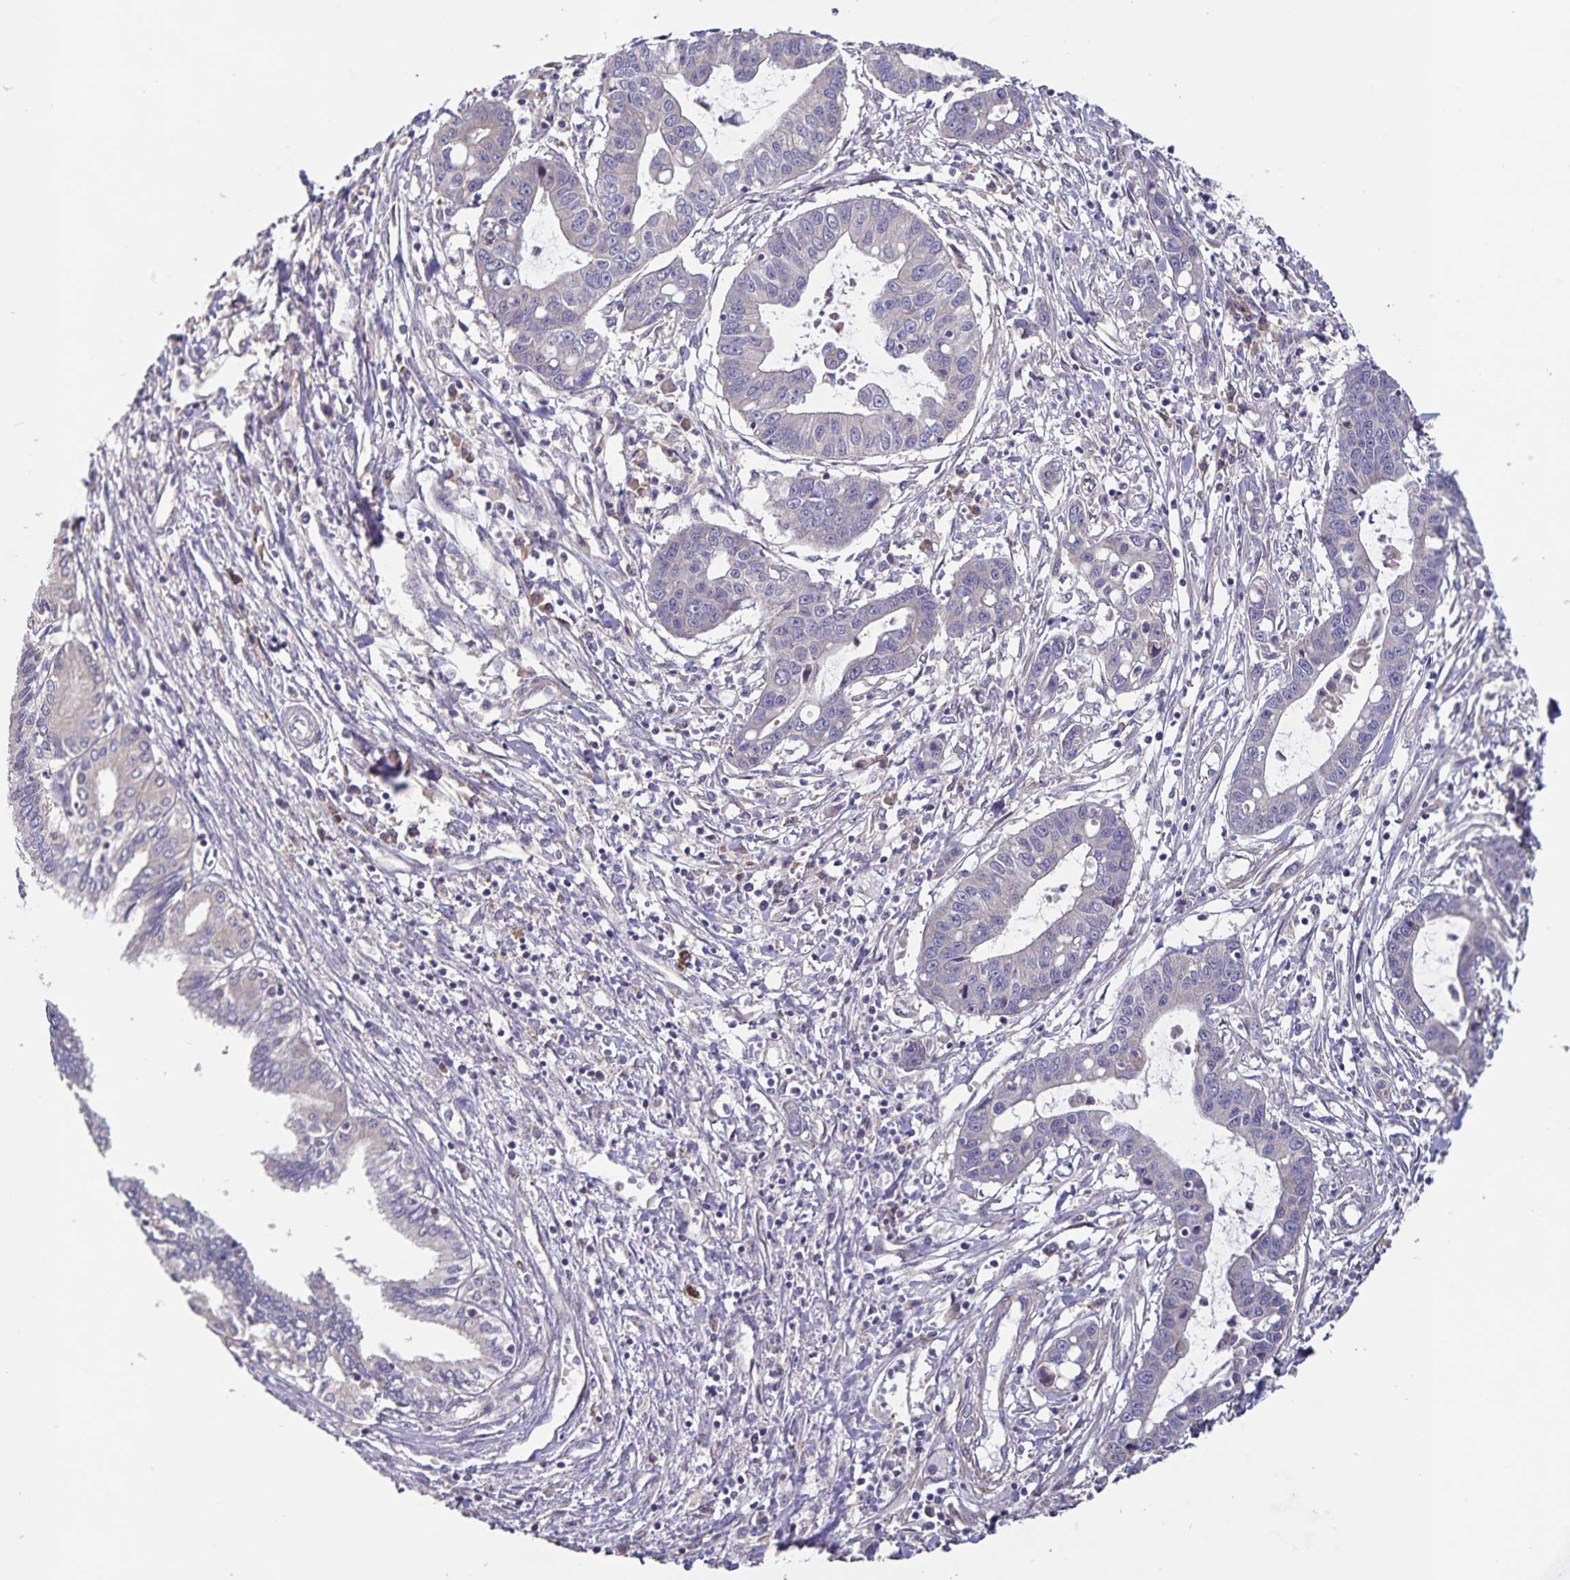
{"staining": {"intensity": "negative", "quantity": "none", "location": "none"}, "tissue": "liver cancer", "cell_type": "Tumor cells", "image_type": "cancer", "snomed": [{"axis": "morphology", "description": "Cholangiocarcinoma"}, {"axis": "topography", "description": "Liver"}], "caption": "The IHC photomicrograph has no significant expression in tumor cells of liver cancer (cholangiocarcinoma) tissue.", "gene": "FBXL16", "patient": {"sex": "male", "age": 58}}